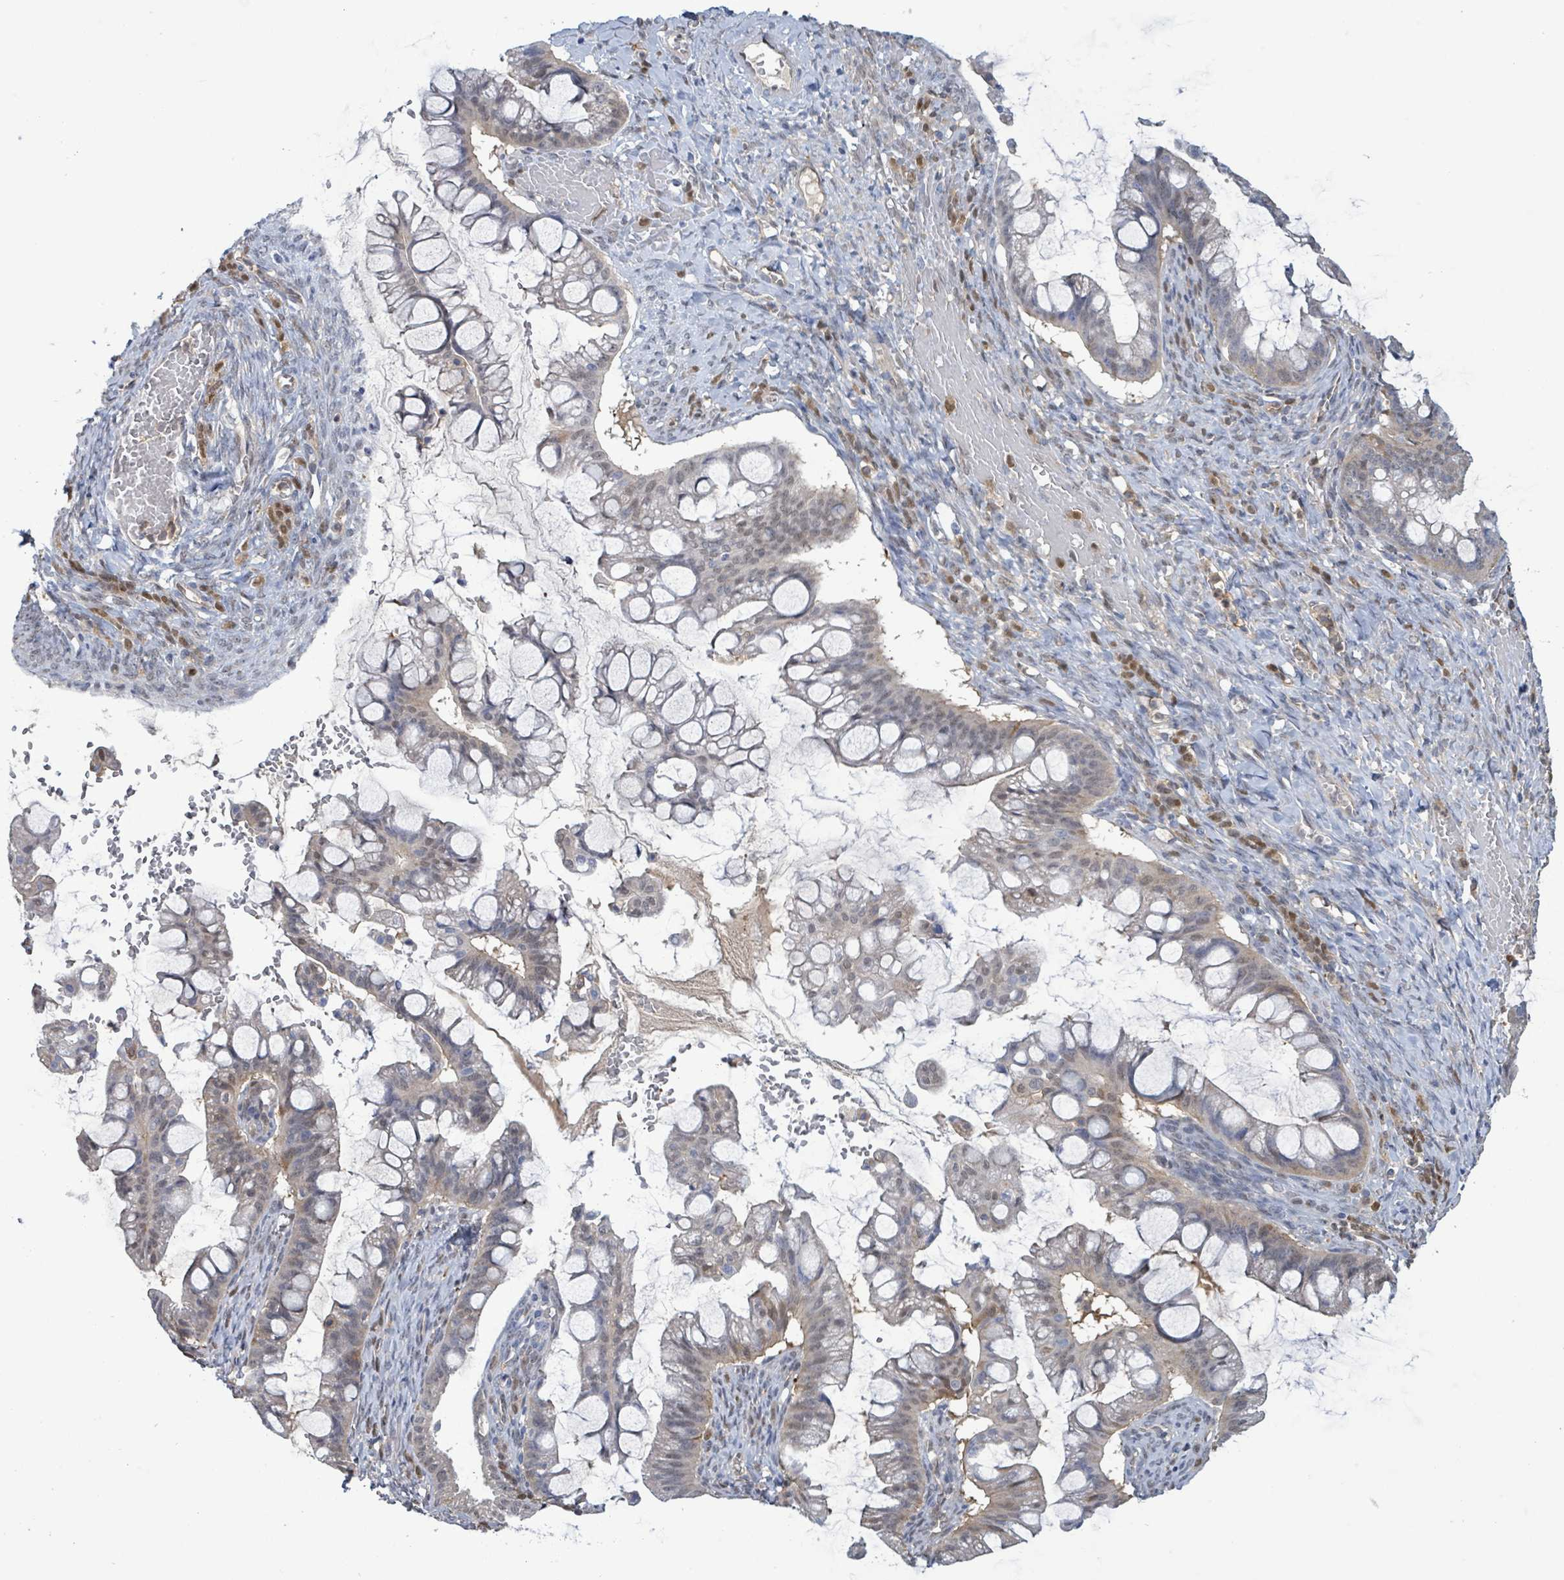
{"staining": {"intensity": "negative", "quantity": "none", "location": "none"}, "tissue": "ovarian cancer", "cell_type": "Tumor cells", "image_type": "cancer", "snomed": [{"axis": "morphology", "description": "Cystadenocarcinoma, mucinous, NOS"}, {"axis": "topography", "description": "Ovary"}], "caption": "Immunohistochemistry (IHC) of human ovarian cancer shows no positivity in tumor cells.", "gene": "PGAM1", "patient": {"sex": "female", "age": 73}}